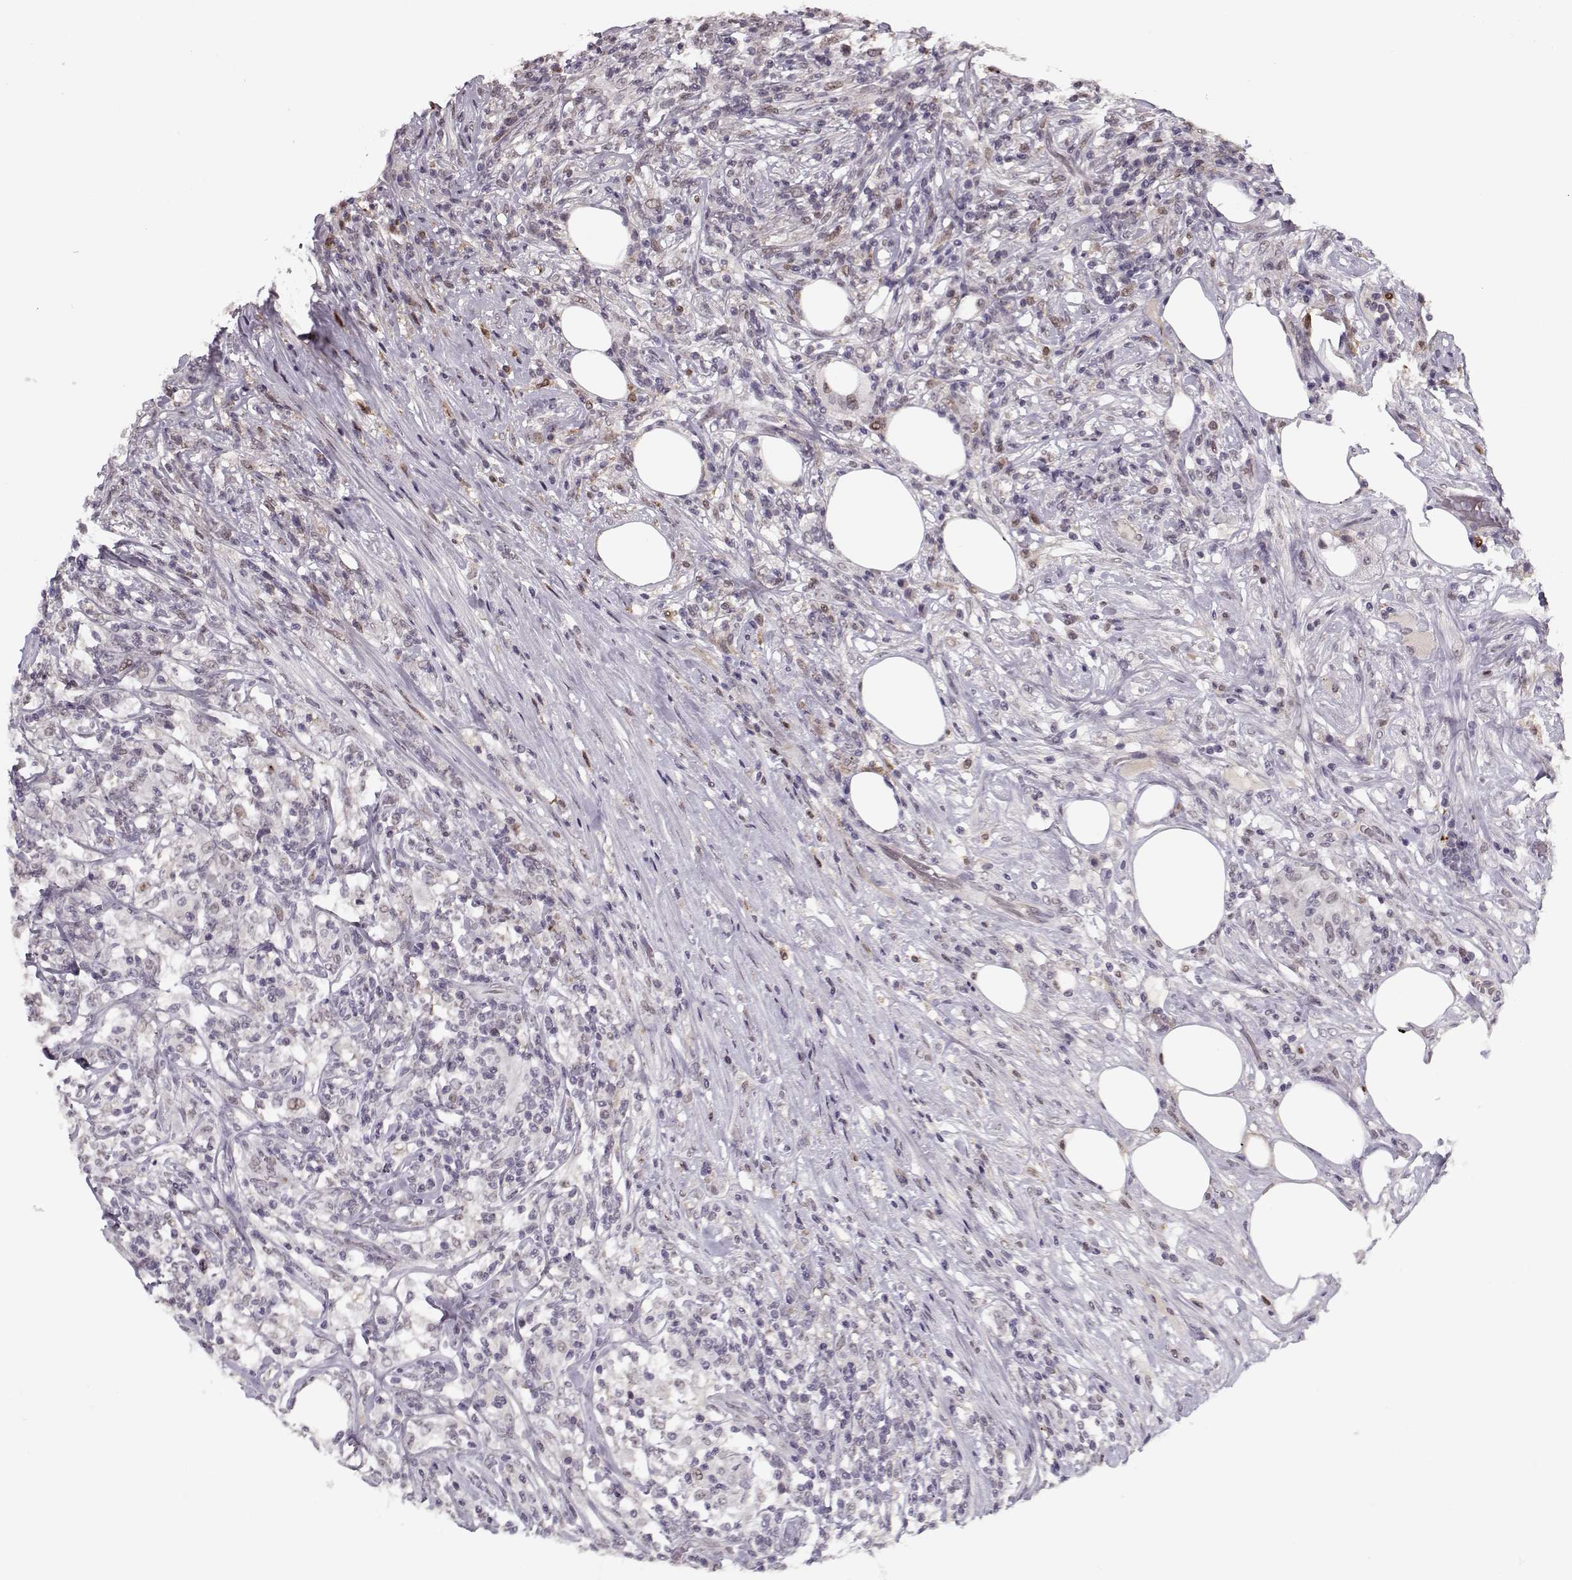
{"staining": {"intensity": "weak", "quantity": "<25%", "location": "nuclear"}, "tissue": "lymphoma", "cell_type": "Tumor cells", "image_type": "cancer", "snomed": [{"axis": "morphology", "description": "Malignant lymphoma, non-Hodgkin's type, High grade"}, {"axis": "topography", "description": "Lymph node"}], "caption": "An image of high-grade malignant lymphoma, non-Hodgkin's type stained for a protein demonstrates no brown staining in tumor cells.", "gene": "DNAI3", "patient": {"sex": "female", "age": 84}}